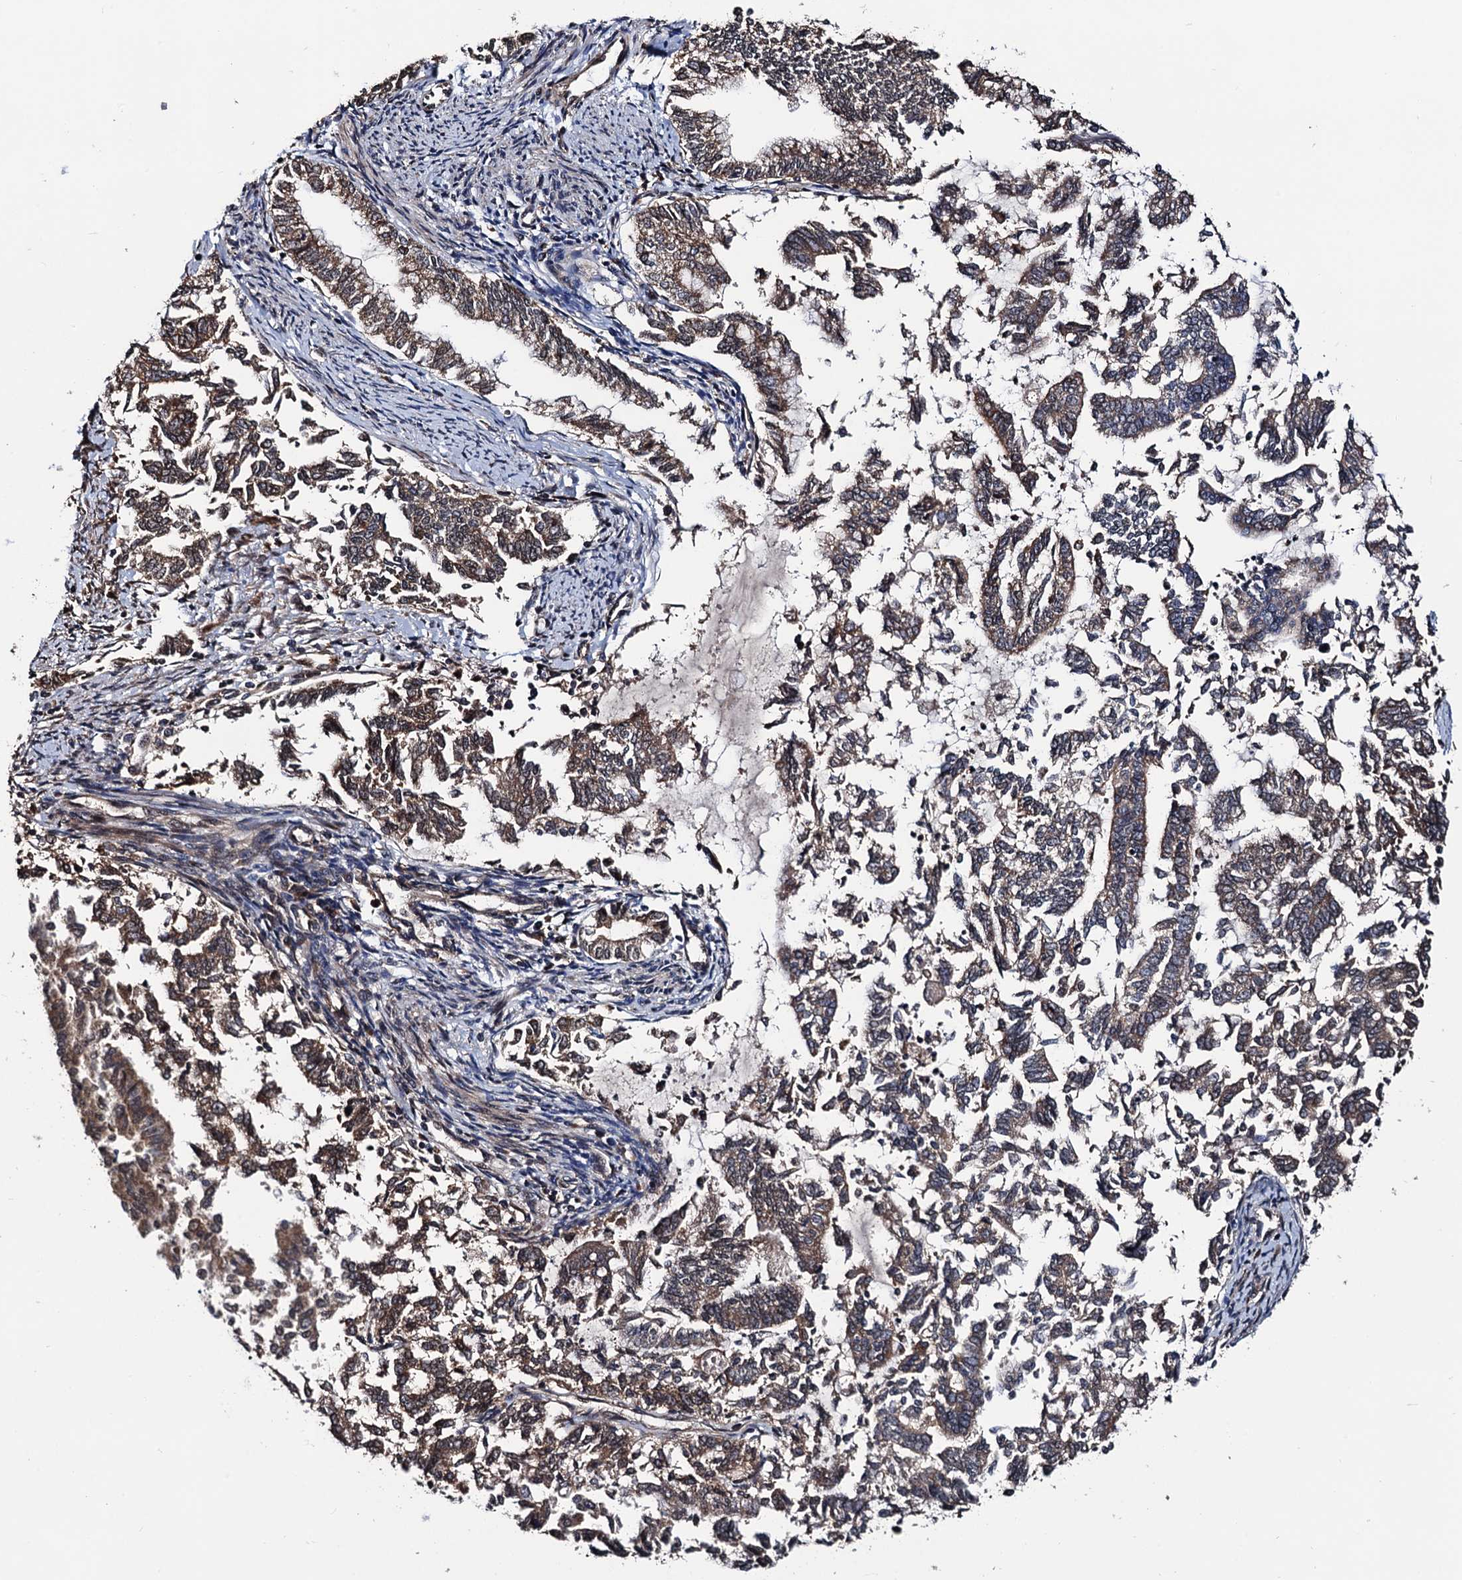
{"staining": {"intensity": "moderate", "quantity": ">75%", "location": "cytoplasmic/membranous"}, "tissue": "endometrial cancer", "cell_type": "Tumor cells", "image_type": "cancer", "snomed": [{"axis": "morphology", "description": "Adenocarcinoma, NOS"}, {"axis": "topography", "description": "Endometrium"}], "caption": "A photomicrograph of endometrial cancer (adenocarcinoma) stained for a protein reveals moderate cytoplasmic/membranous brown staining in tumor cells. (Stains: DAB in brown, nuclei in blue, Microscopy: brightfield microscopy at high magnification).", "gene": "NAA16", "patient": {"sex": "female", "age": 79}}